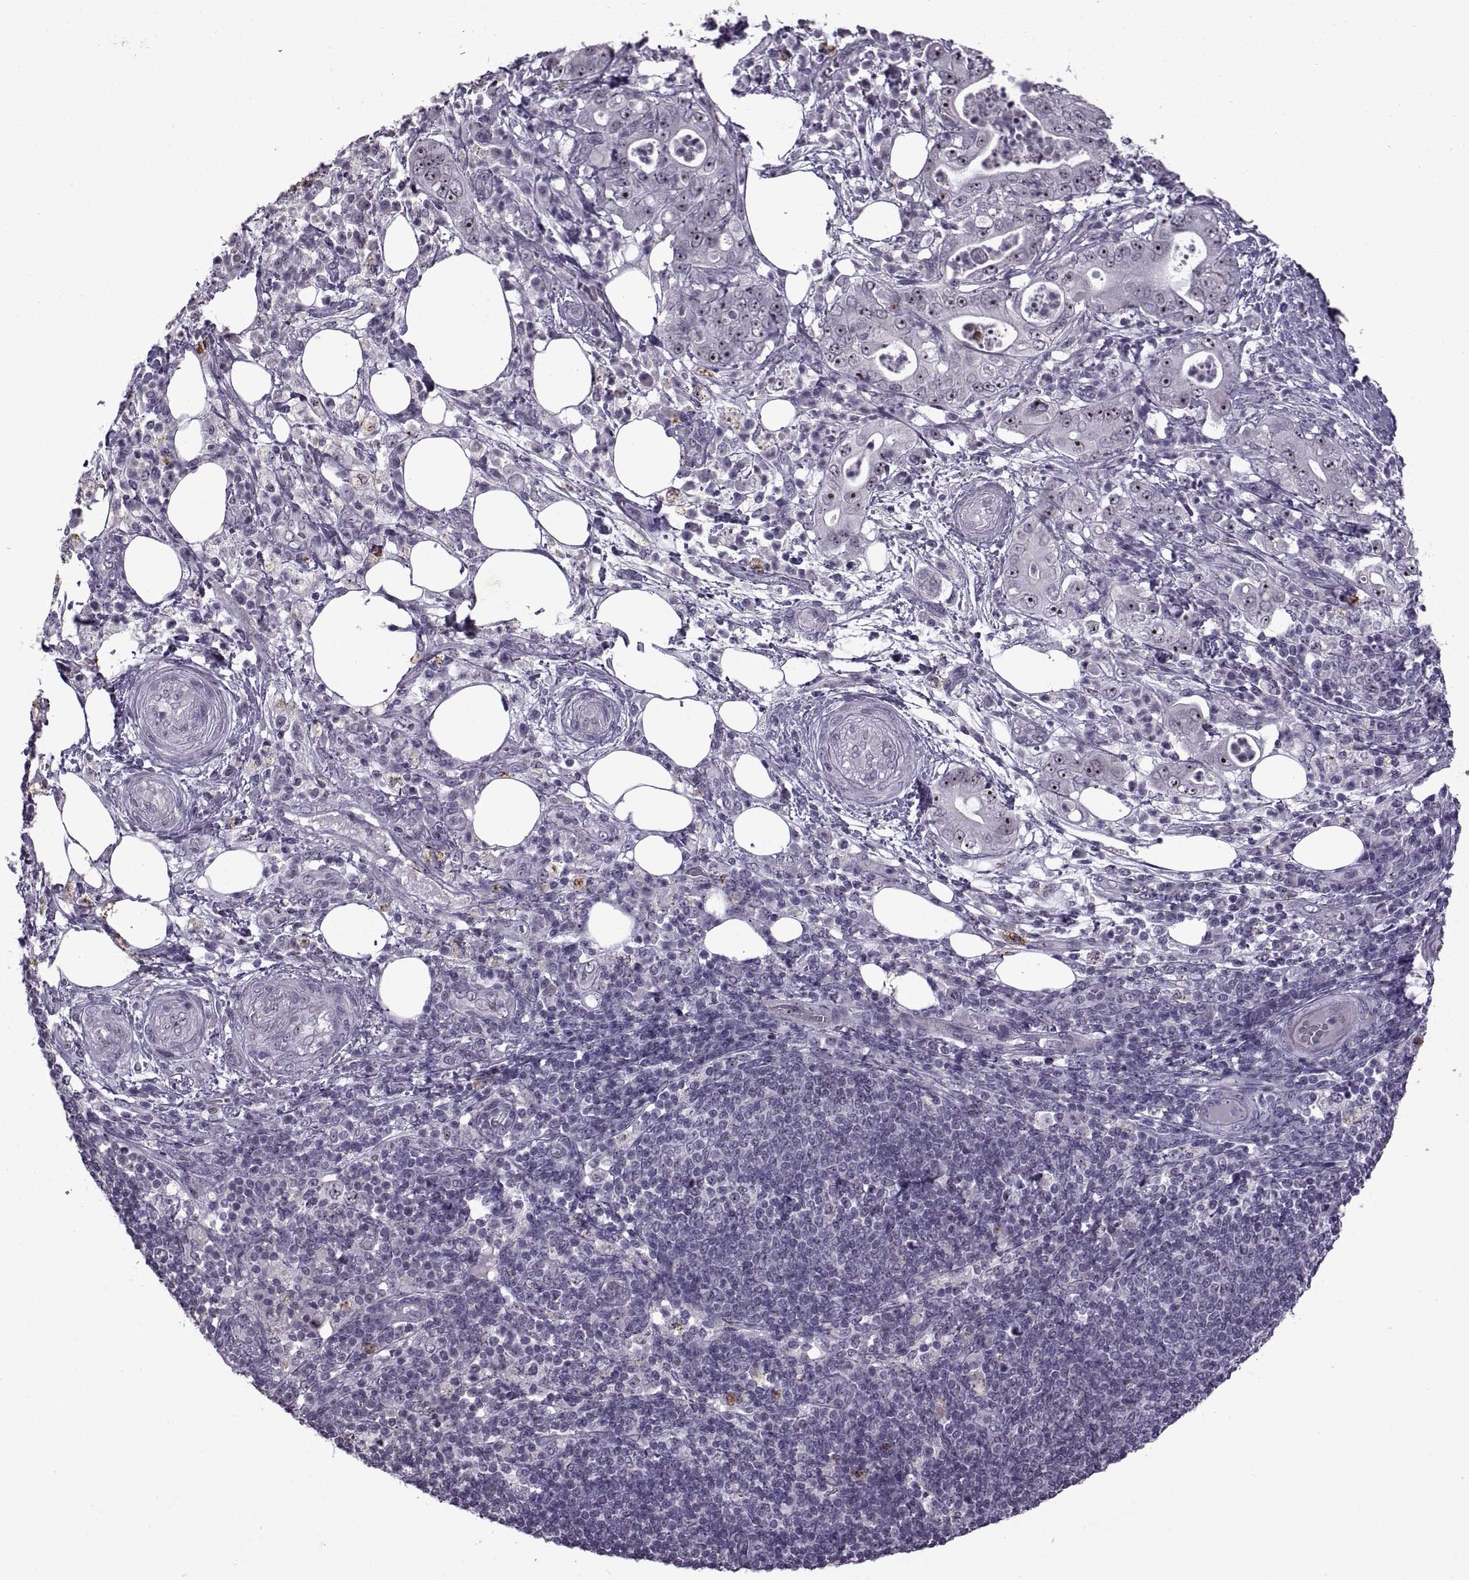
{"staining": {"intensity": "strong", "quantity": ">75%", "location": "nuclear"}, "tissue": "pancreatic cancer", "cell_type": "Tumor cells", "image_type": "cancer", "snomed": [{"axis": "morphology", "description": "Adenocarcinoma, NOS"}, {"axis": "topography", "description": "Pancreas"}], "caption": "This image demonstrates pancreatic cancer (adenocarcinoma) stained with IHC to label a protein in brown. The nuclear of tumor cells show strong positivity for the protein. Nuclei are counter-stained blue.", "gene": "SINHCAF", "patient": {"sex": "male", "age": 71}}